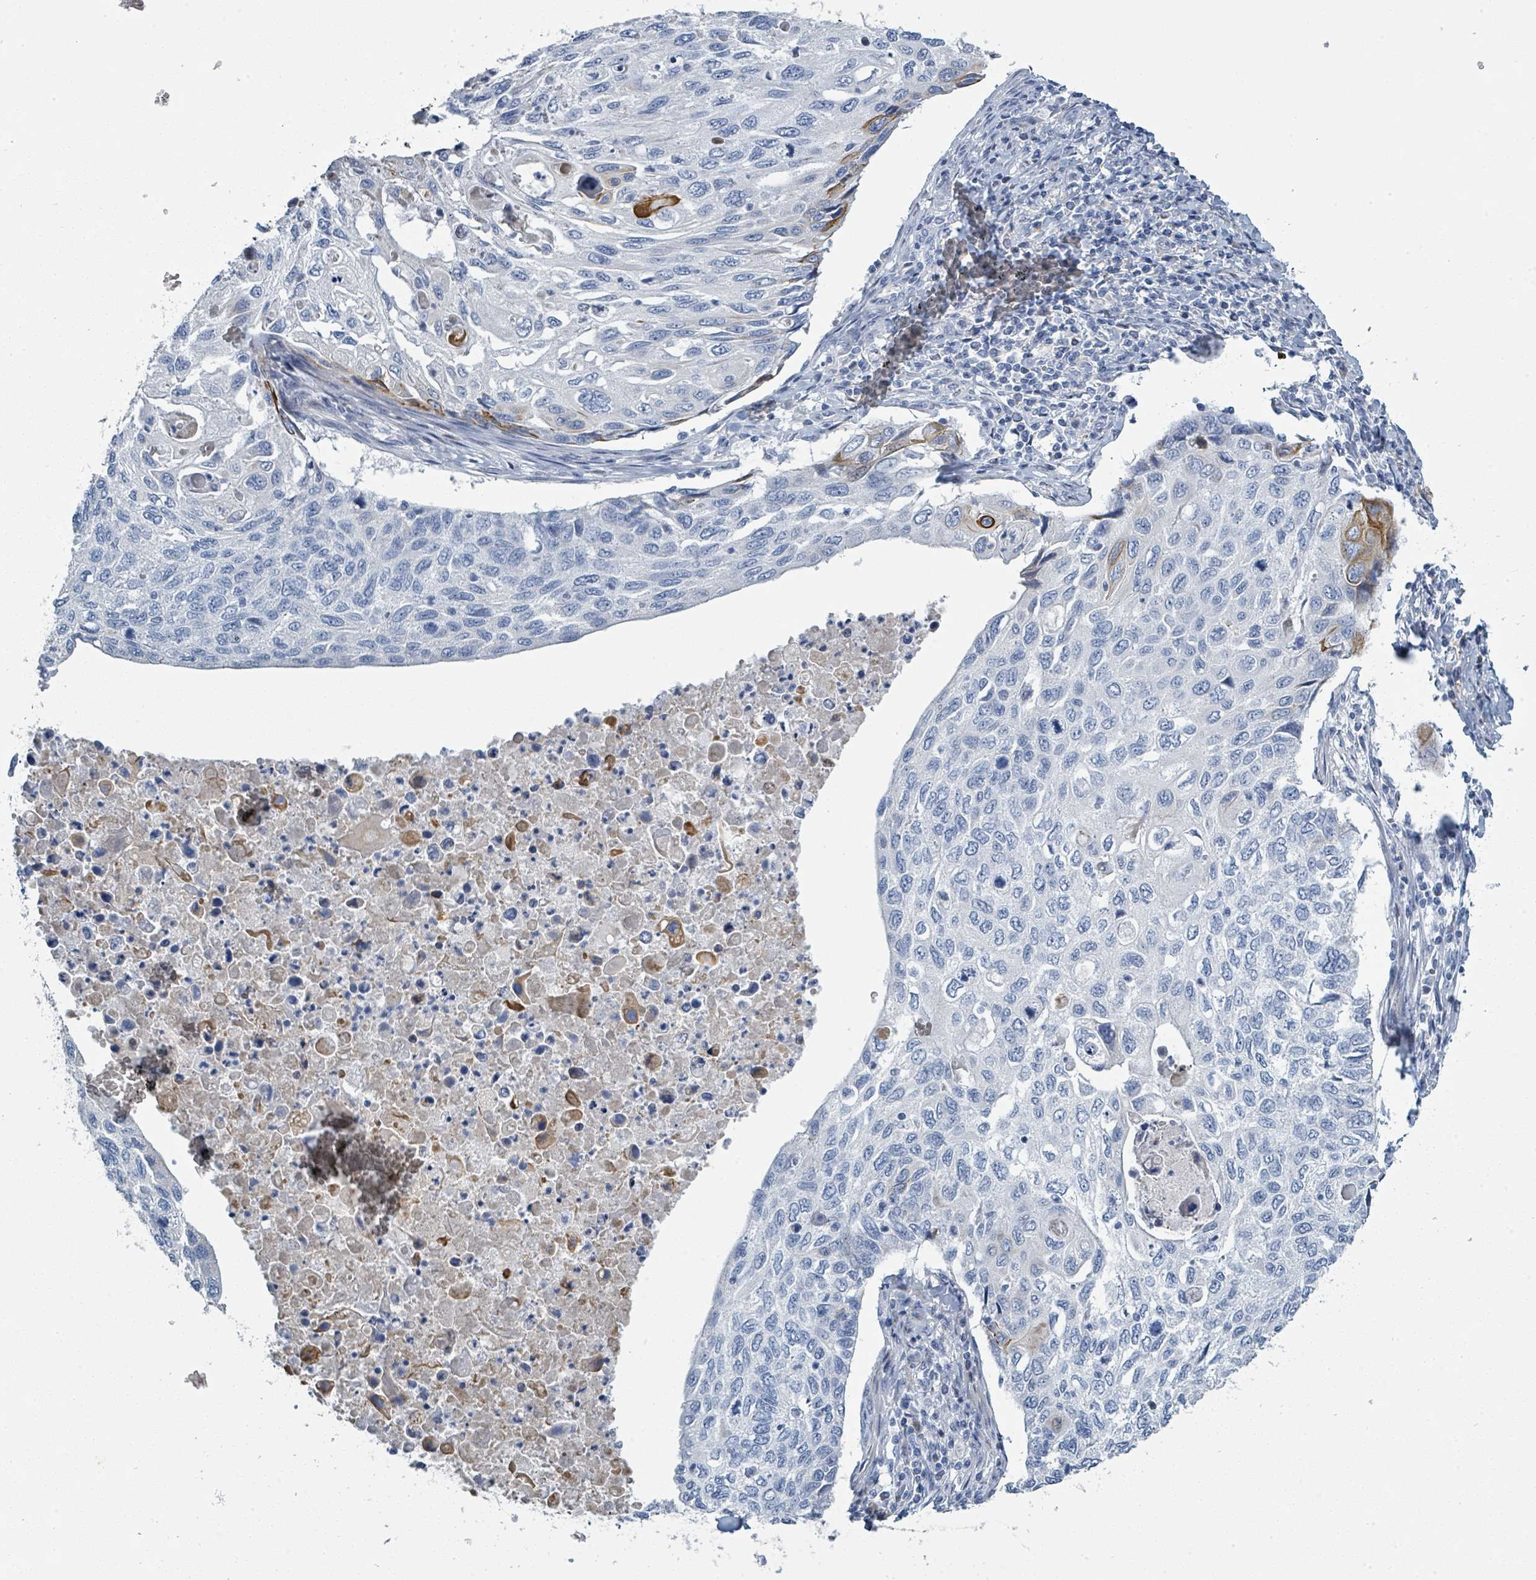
{"staining": {"intensity": "strong", "quantity": "<25%", "location": "cytoplasmic/membranous"}, "tissue": "cervical cancer", "cell_type": "Tumor cells", "image_type": "cancer", "snomed": [{"axis": "morphology", "description": "Squamous cell carcinoma, NOS"}, {"axis": "topography", "description": "Cervix"}], "caption": "A micrograph of human squamous cell carcinoma (cervical) stained for a protein demonstrates strong cytoplasmic/membranous brown staining in tumor cells.", "gene": "RAB33B", "patient": {"sex": "female", "age": 70}}